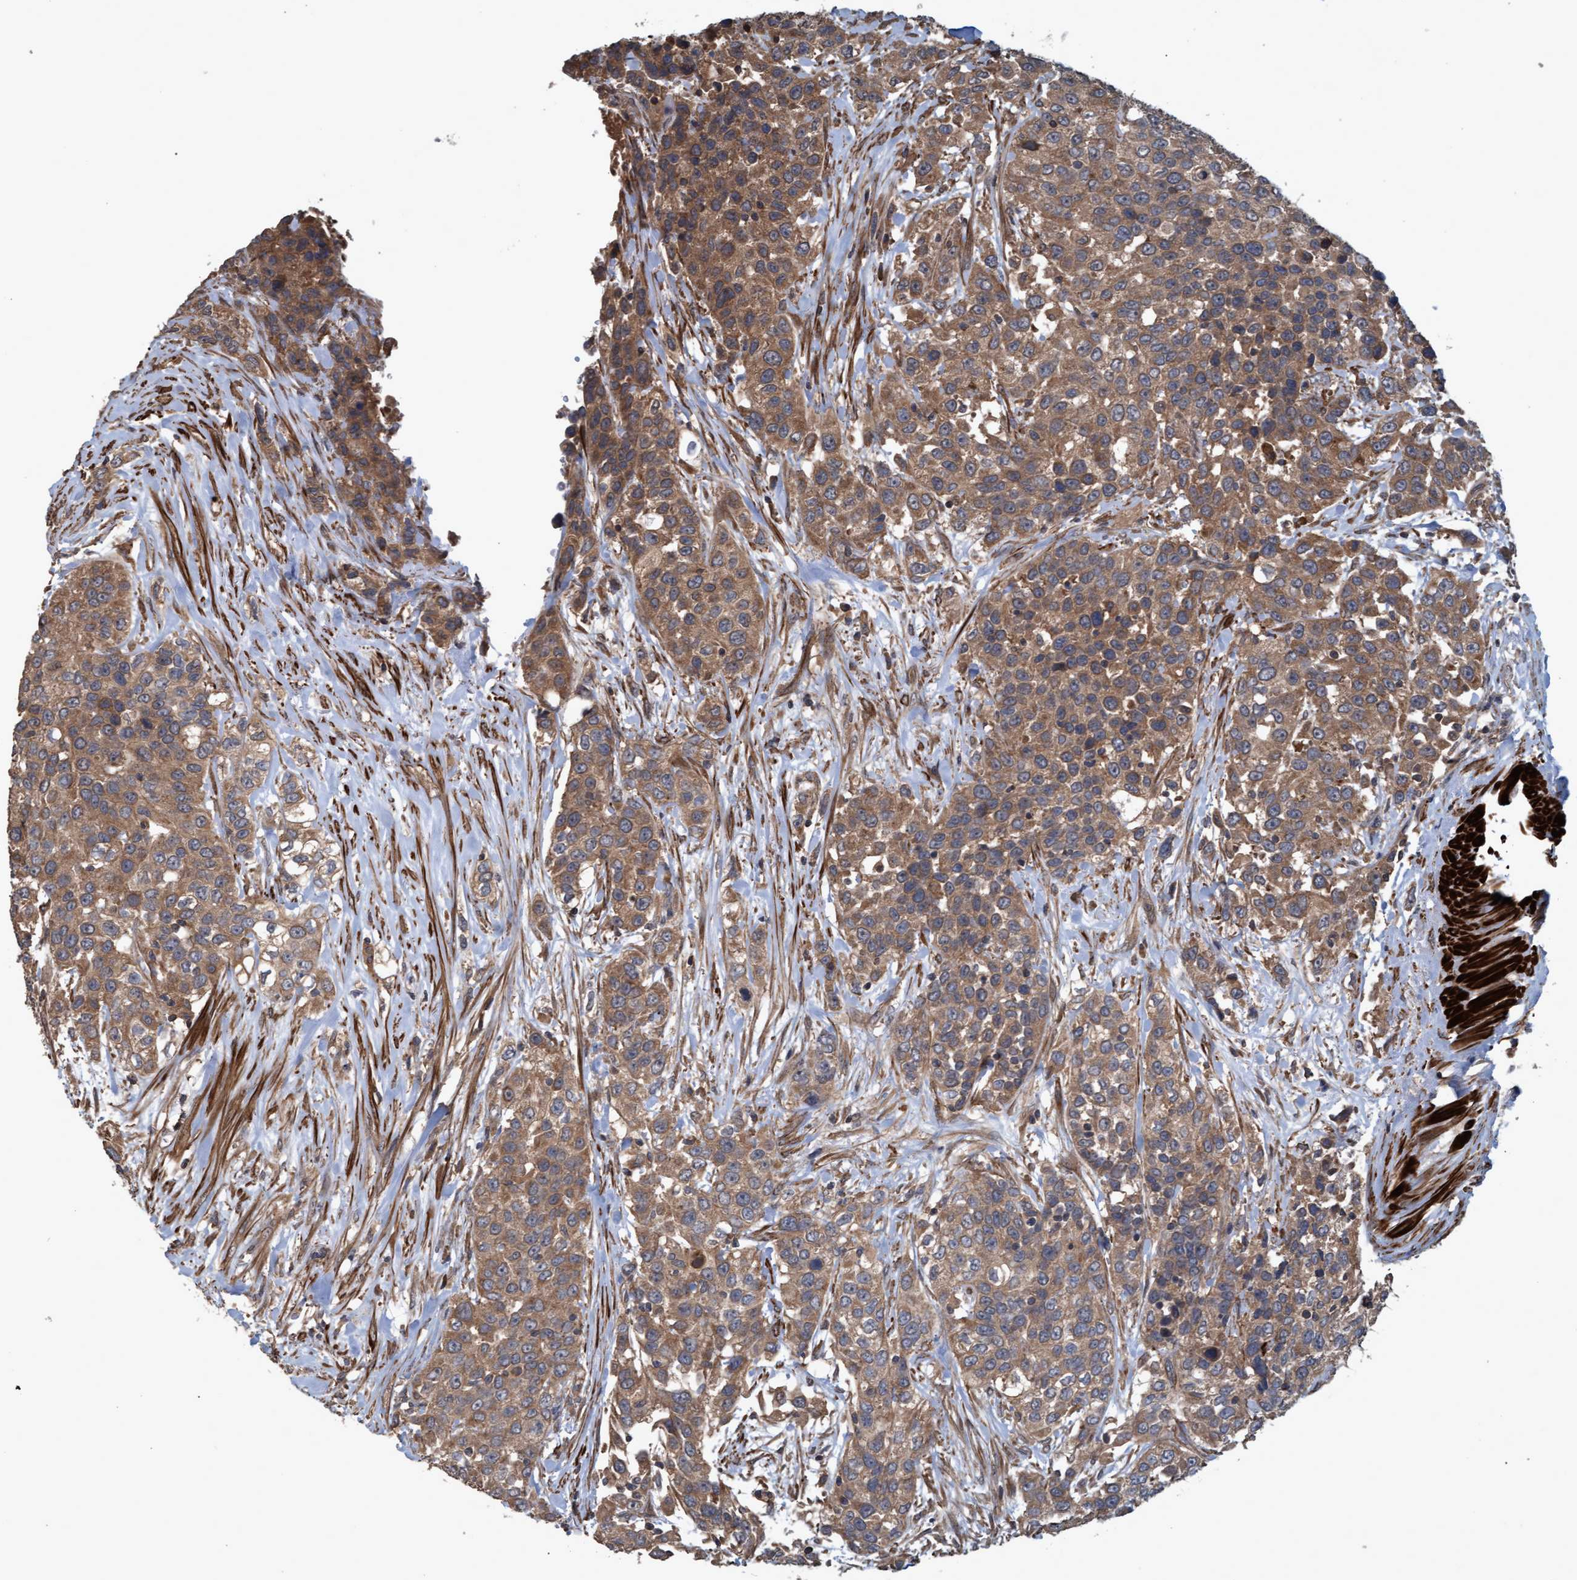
{"staining": {"intensity": "moderate", "quantity": ">75%", "location": "cytoplasmic/membranous"}, "tissue": "urothelial cancer", "cell_type": "Tumor cells", "image_type": "cancer", "snomed": [{"axis": "morphology", "description": "Urothelial carcinoma, High grade"}, {"axis": "topography", "description": "Urinary bladder"}], "caption": "Urothelial carcinoma (high-grade) was stained to show a protein in brown. There is medium levels of moderate cytoplasmic/membranous positivity in about >75% of tumor cells.", "gene": "GGT6", "patient": {"sex": "female", "age": 80}}